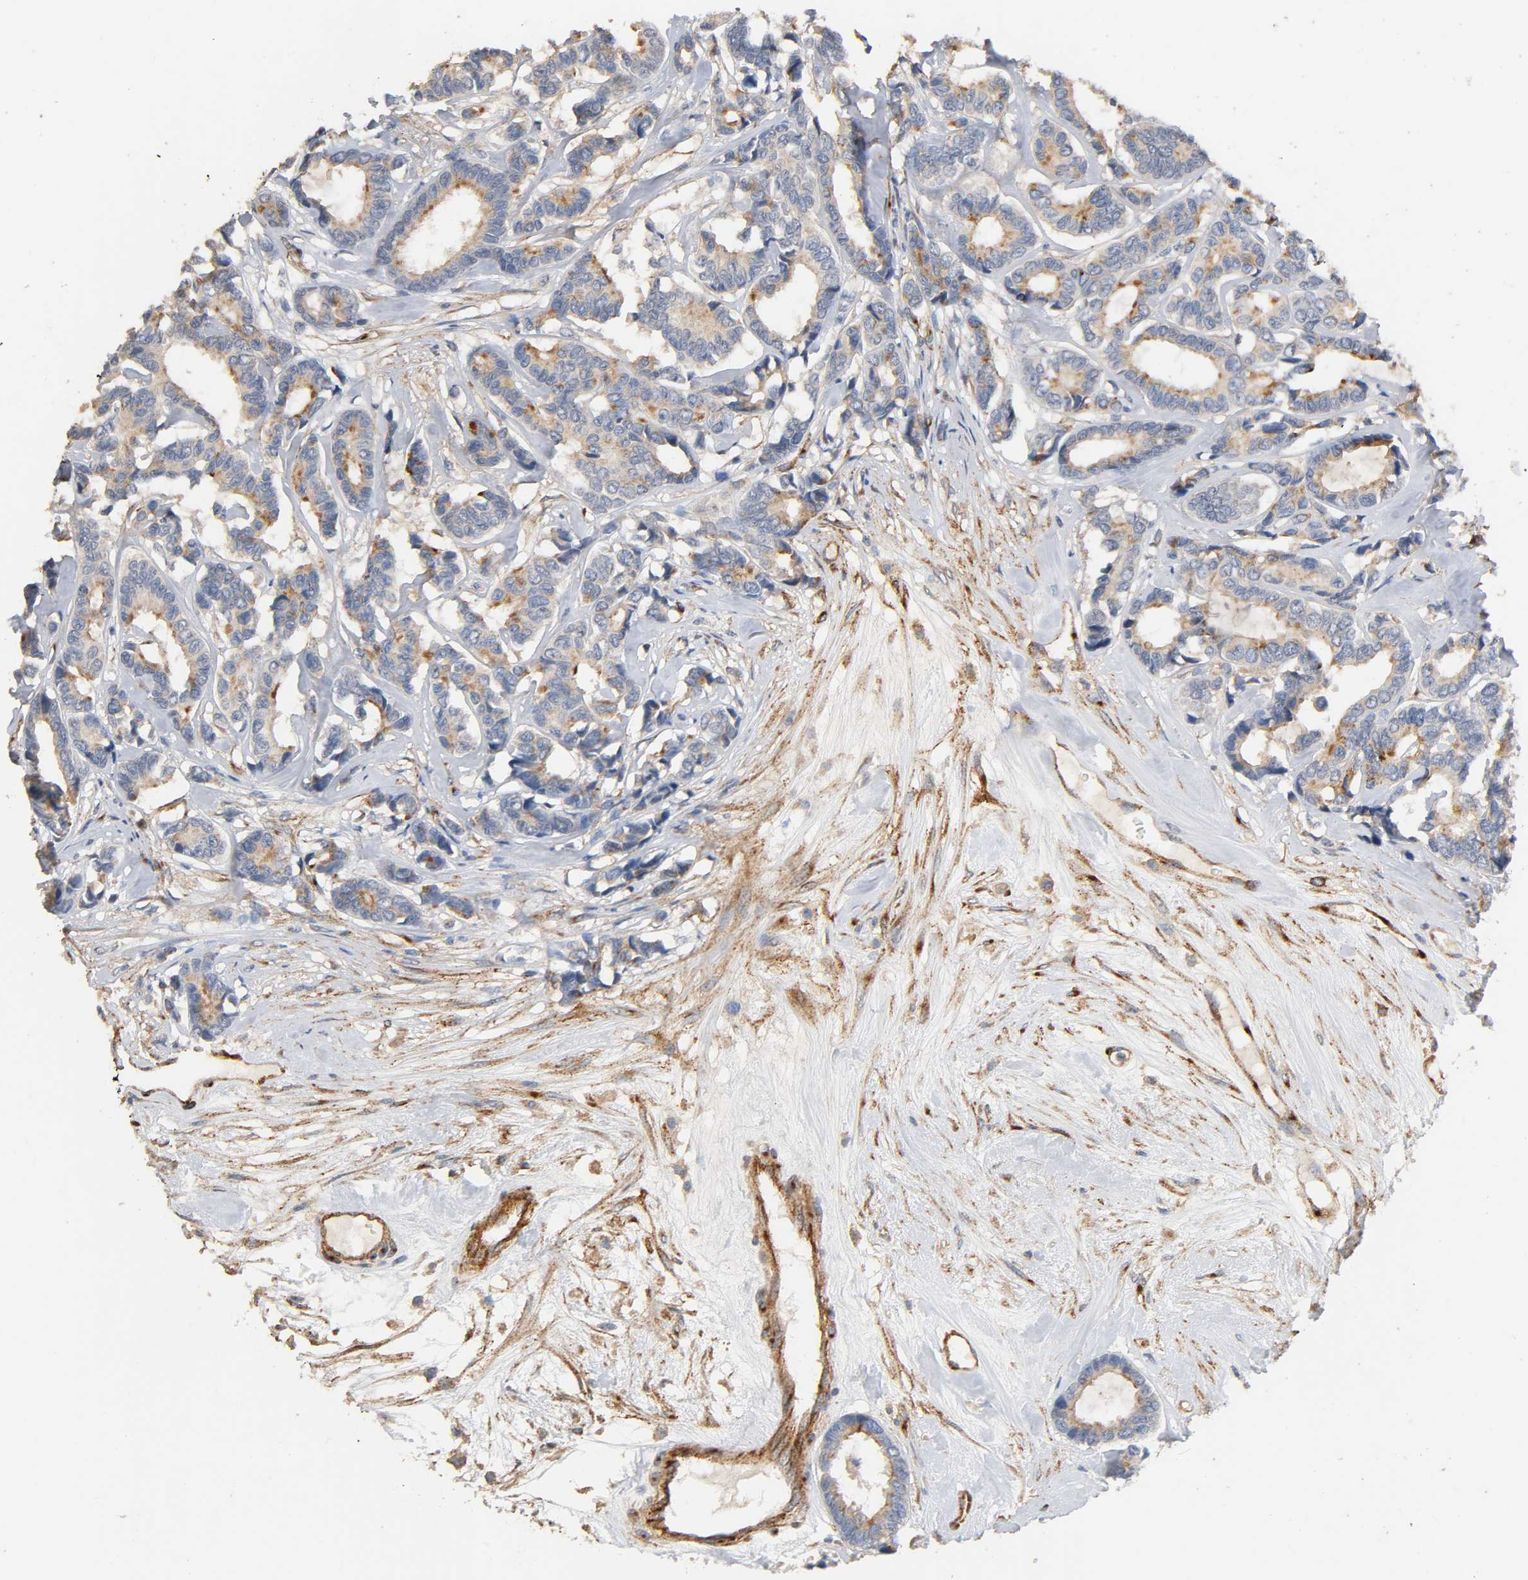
{"staining": {"intensity": "weak", "quantity": "25%-75%", "location": "cytoplasmic/membranous"}, "tissue": "breast cancer", "cell_type": "Tumor cells", "image_type": "cancer", "snomed": [{"axis": "morphology", "description": "Duct carcinoma"}, {"axis": "topography", "description": "Breast"}], "caption": "Breast cancer (intraductal carcinoma) tissue displays weak cytoplasmic/membranous positivity in approximately 25%-75% of tumor cells Immunohistochemistry (ihc) stains the protein in brown and the nuclei are stained blue.", "gene": "IFITM3", "patient": {"sex": "female", "age": 87}}